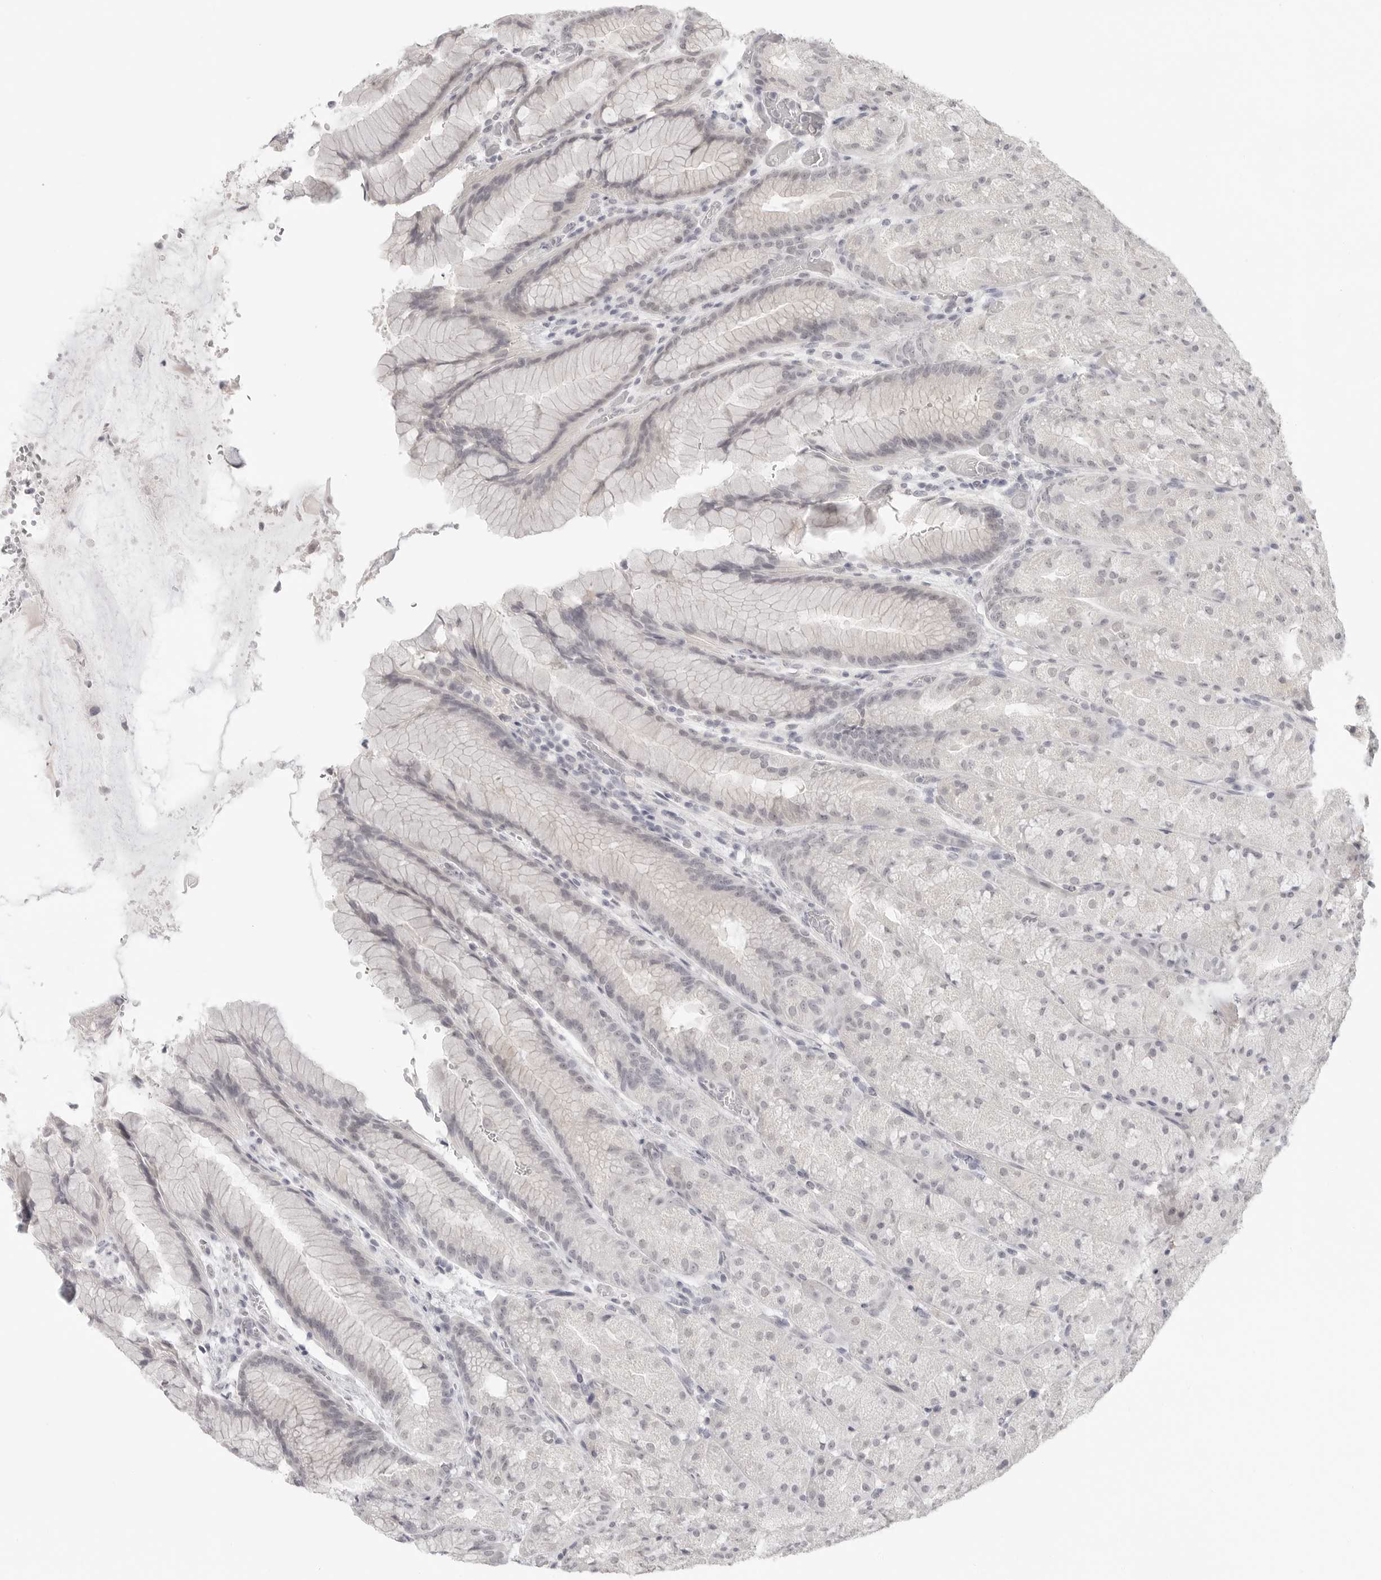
{"staining": {"intensity": "negative", "quantity": "none", "location": "none"}, "tissue": "stomach", "cell_type": "Glandular cells", "image_type": "normal", "snomed": [{"axis": "morphology", "description": "Normal tissue, NOS"}, {"axis": "topography", "description": "Stomach, upper"}, {"axis": "topography", "description": "Stomach"}], "caption": "The immunohistochemistry photomicrograph has no significant expression in glandular cells of stomach. The staining is performed using DAB brown chromogen with nuclei counter-stained in using hematoxylin.", "gene": "KLK11", "patient": {"sex": "male", "age": 48}}